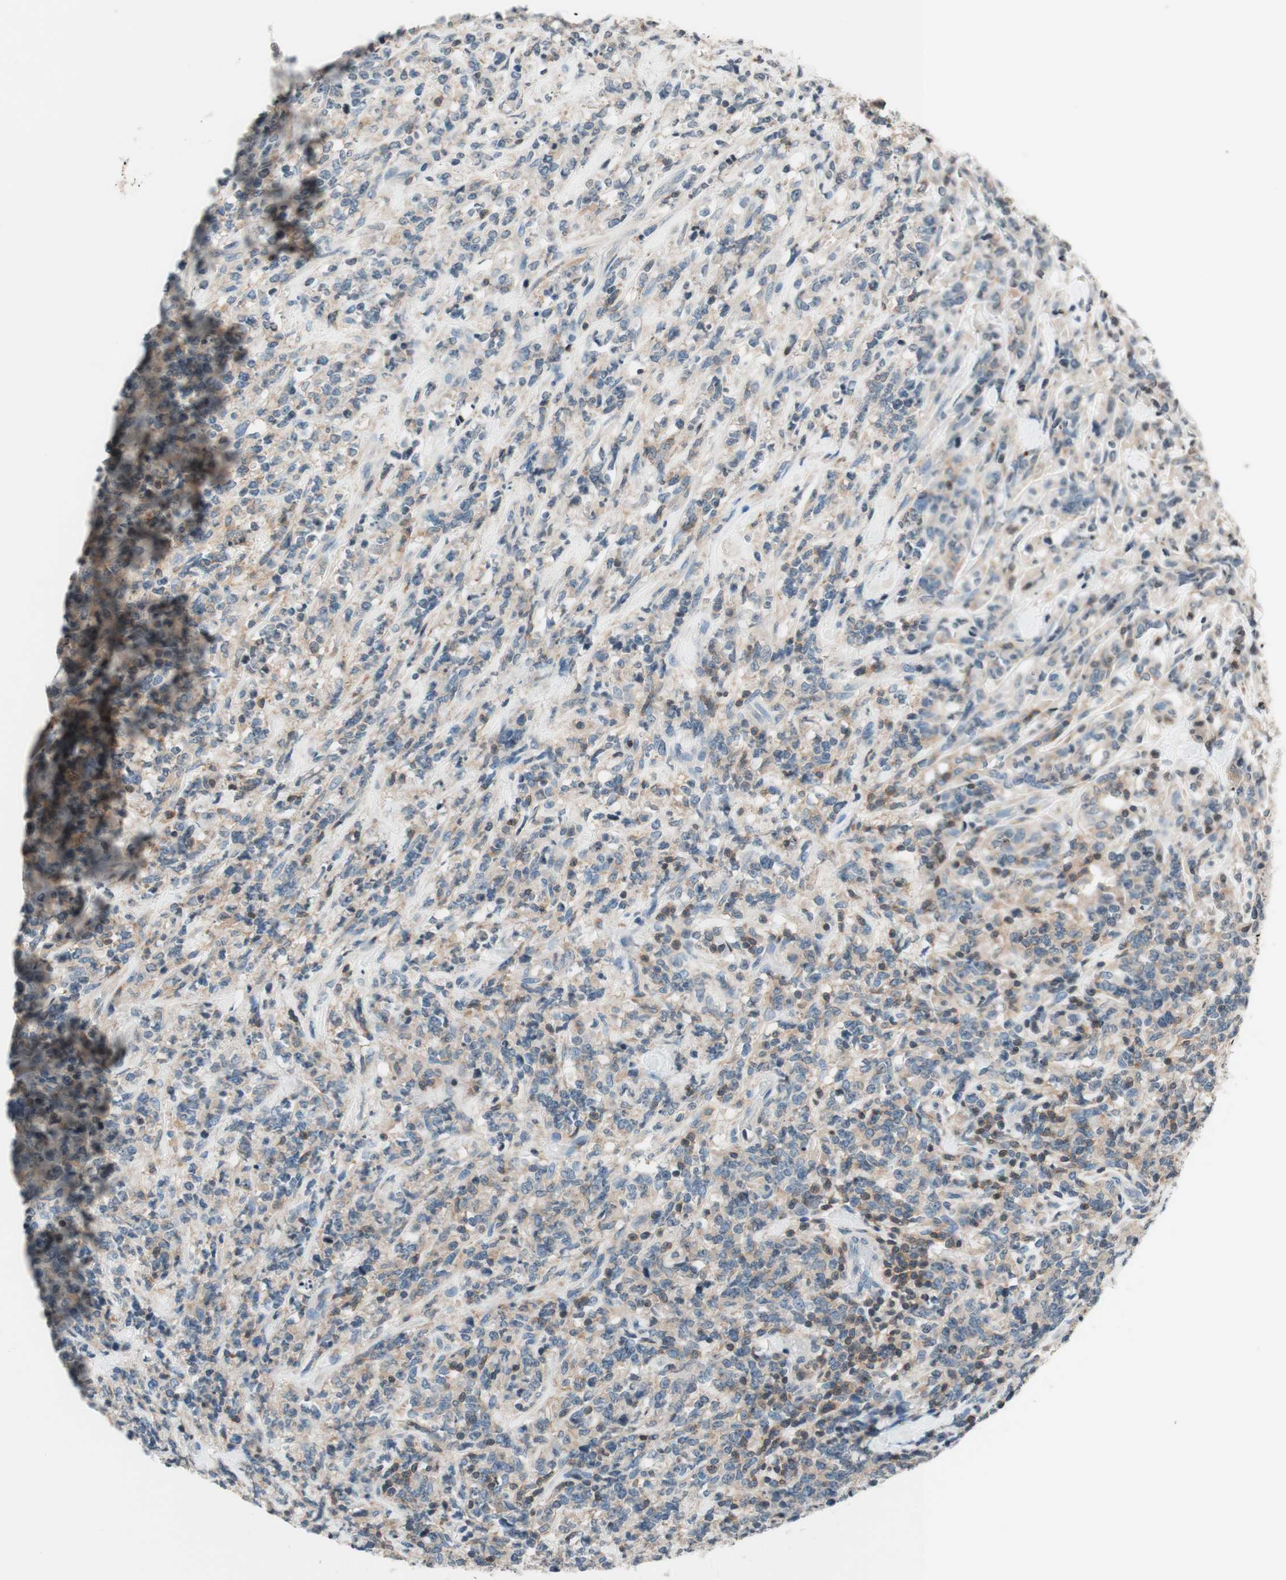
{"staining": {"intensity": "weak", "quantity": "<25%", "location": "cytoplasmic/membranous"}, "tissue": "lymphoma", "cell_type": "Tumor cells", "image_type": "cancer", "snomed": [{"axis": "morphology", "description": "Malignant lymphoma, non-Hodgkin's type, High grade"}, {"axis": "topography", "description": "Soft tissue"}], "caption": "Tumor cells are negative for brown protein staining in malignant lymphoma, non-Hodgkin's type (high-grade).", "gene": "WIPF1", "patient": {"sex": "male", "age": 18}}